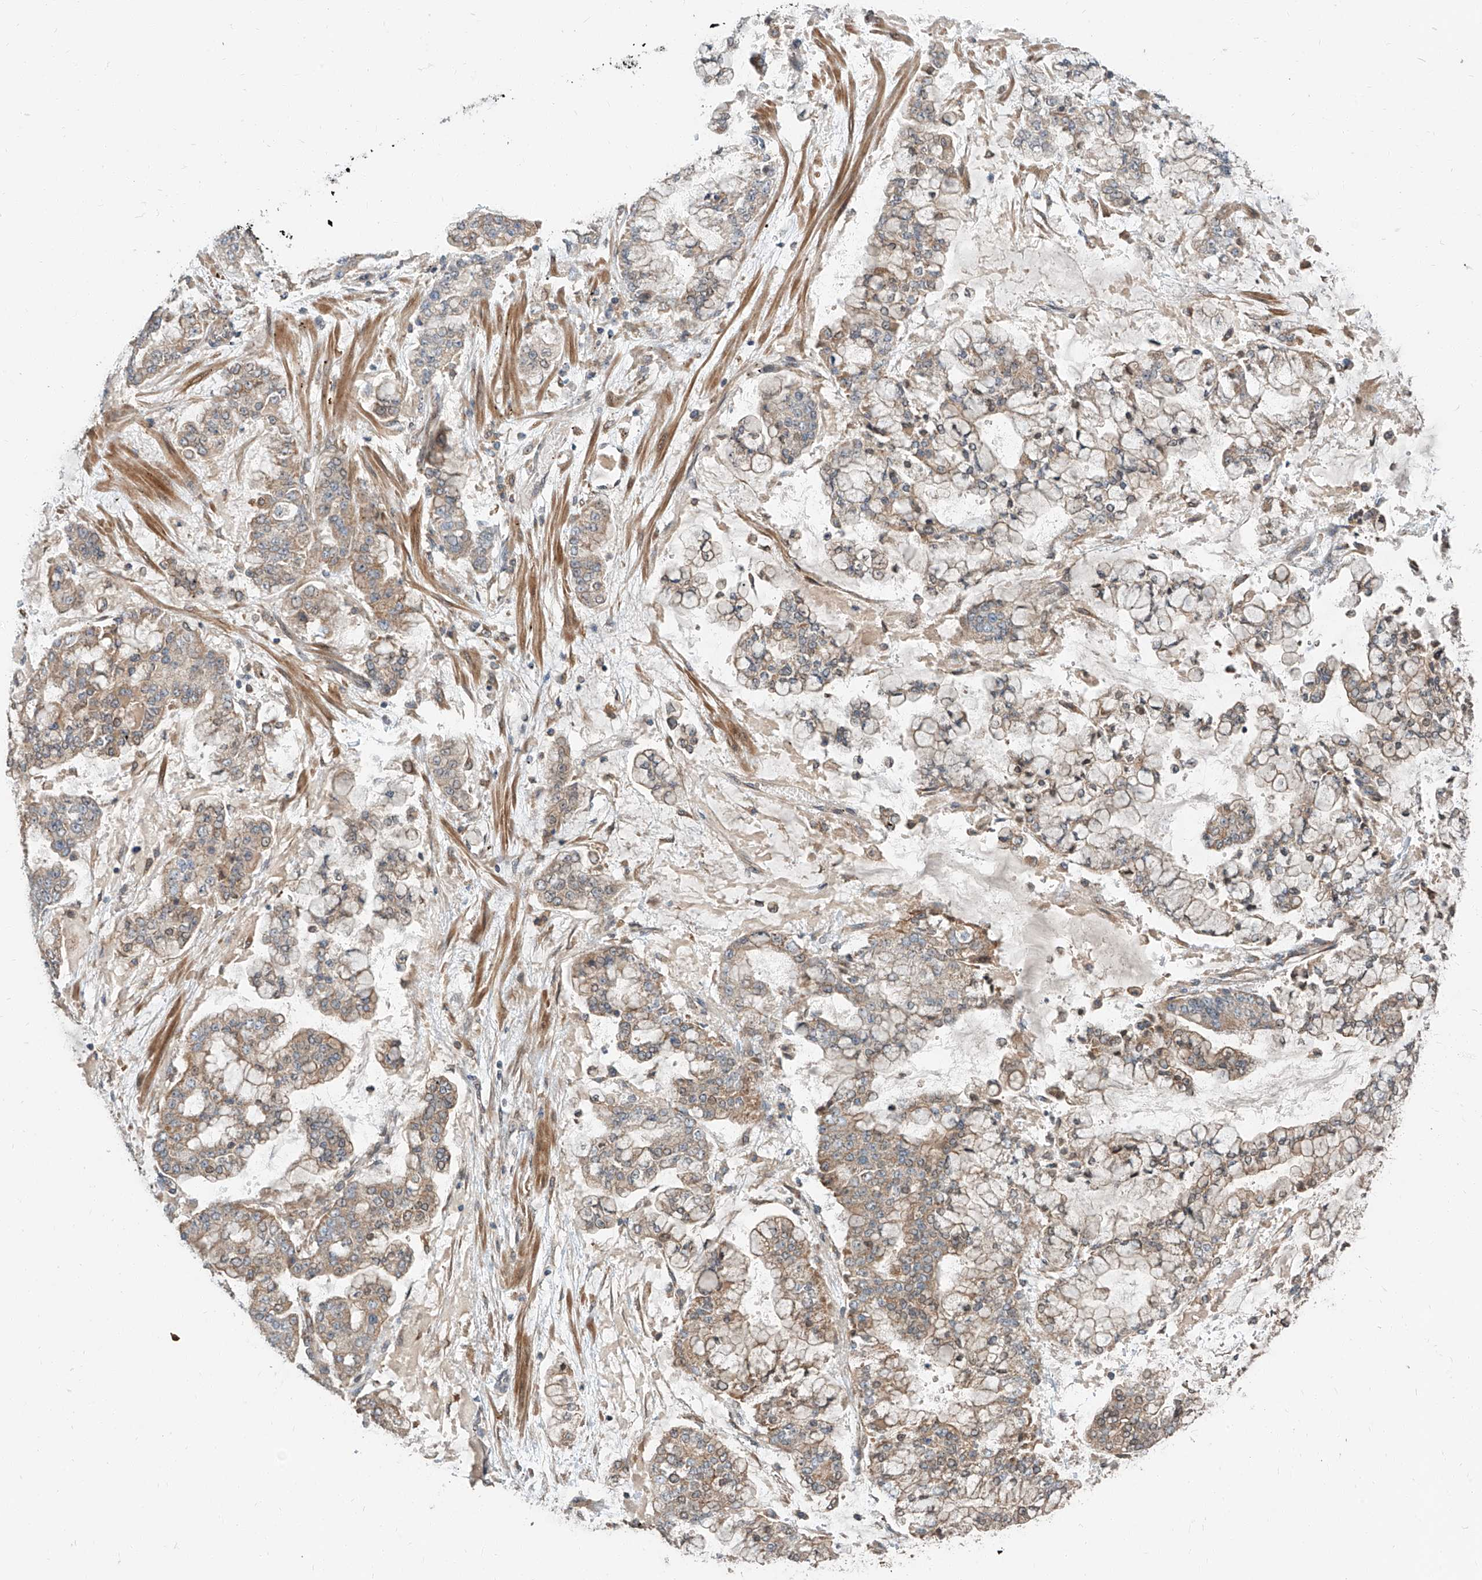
{"staining": {"intensity": "weak", "quantity": "25%-75%", "location": "cytoplasmic/membranous"}, "tissue": "stomach cancer", "cell_type": "Tumor cells", "image_type": "cancer", "snomed": [{"axis": "morphology", "description": "Normal tissue, NOS"}, {"axis": "morphology", "description": "Adenocarcinoma, NOS"}, {"axis": "topography", "description": "Stomach, upper"}, {"axis": "topography", "description": "Stomach"}], "caption": "This micrograph exhibits IHC staining of stomach cancer, with low weak cytoplasmic/membranous expression in about 25%-75% of tumor cells.", "gene": "STX19", "patient": {"sex": "male", "age": 76}}